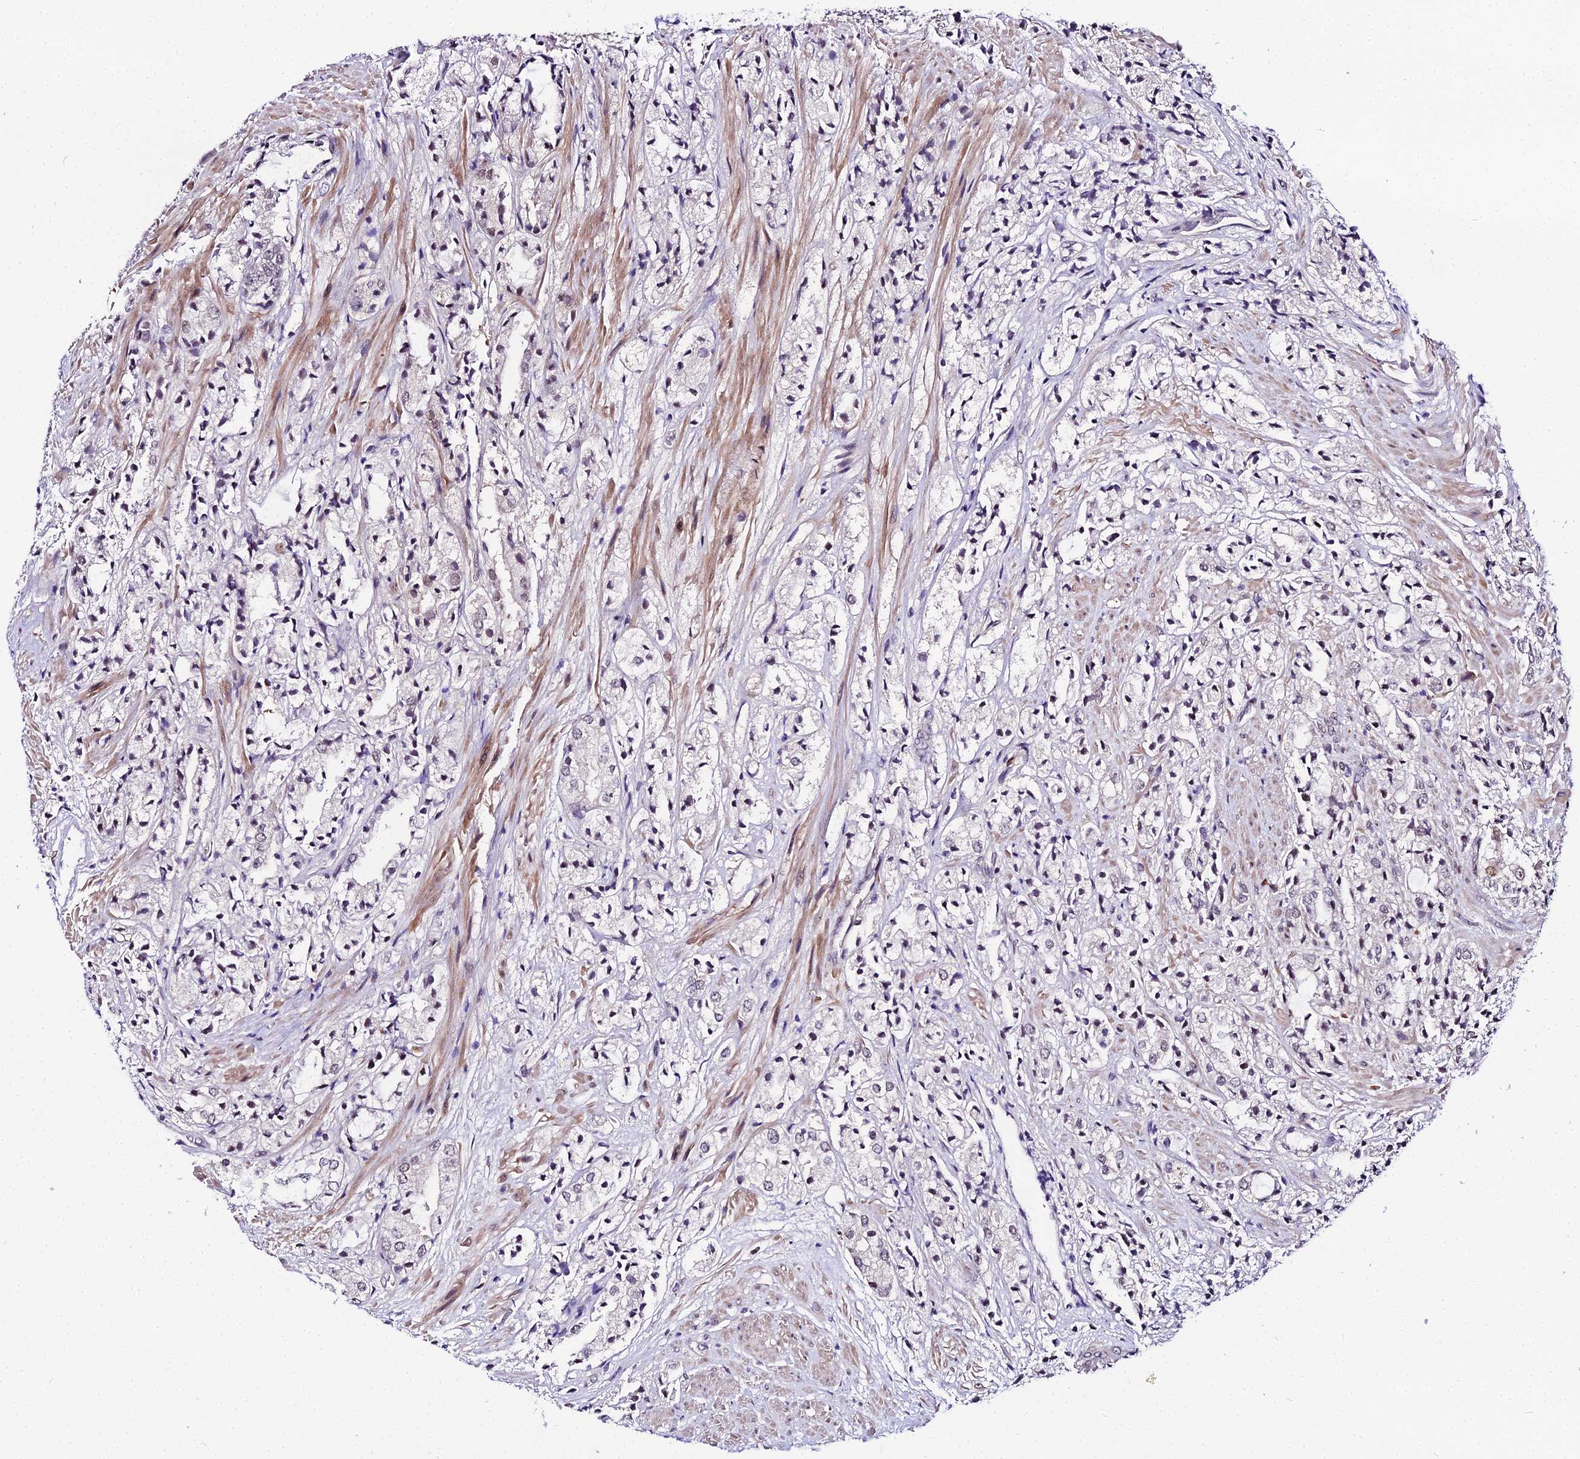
{"staining": {"intensity": "moderate", "quantity": "<25%", "location": "nuclear"}, "tissue": "prostate cancer", "cell_type": "Tumor cells", "image_type": "cancer", "snomed": [{"axis": "morphology", "description": "Adenocarcinoma, High grade"}, {"axis": "topography", "description": "Prostate"}], "caption": "Protein staining by immunohistochemistry (IHC) shows moderate nuclear expression in about <25% of tumor cells in high-grade adenocarcinoma (prostate).", "gene": "TRIML2", "patient": {"sex": "male", "age": 50}}